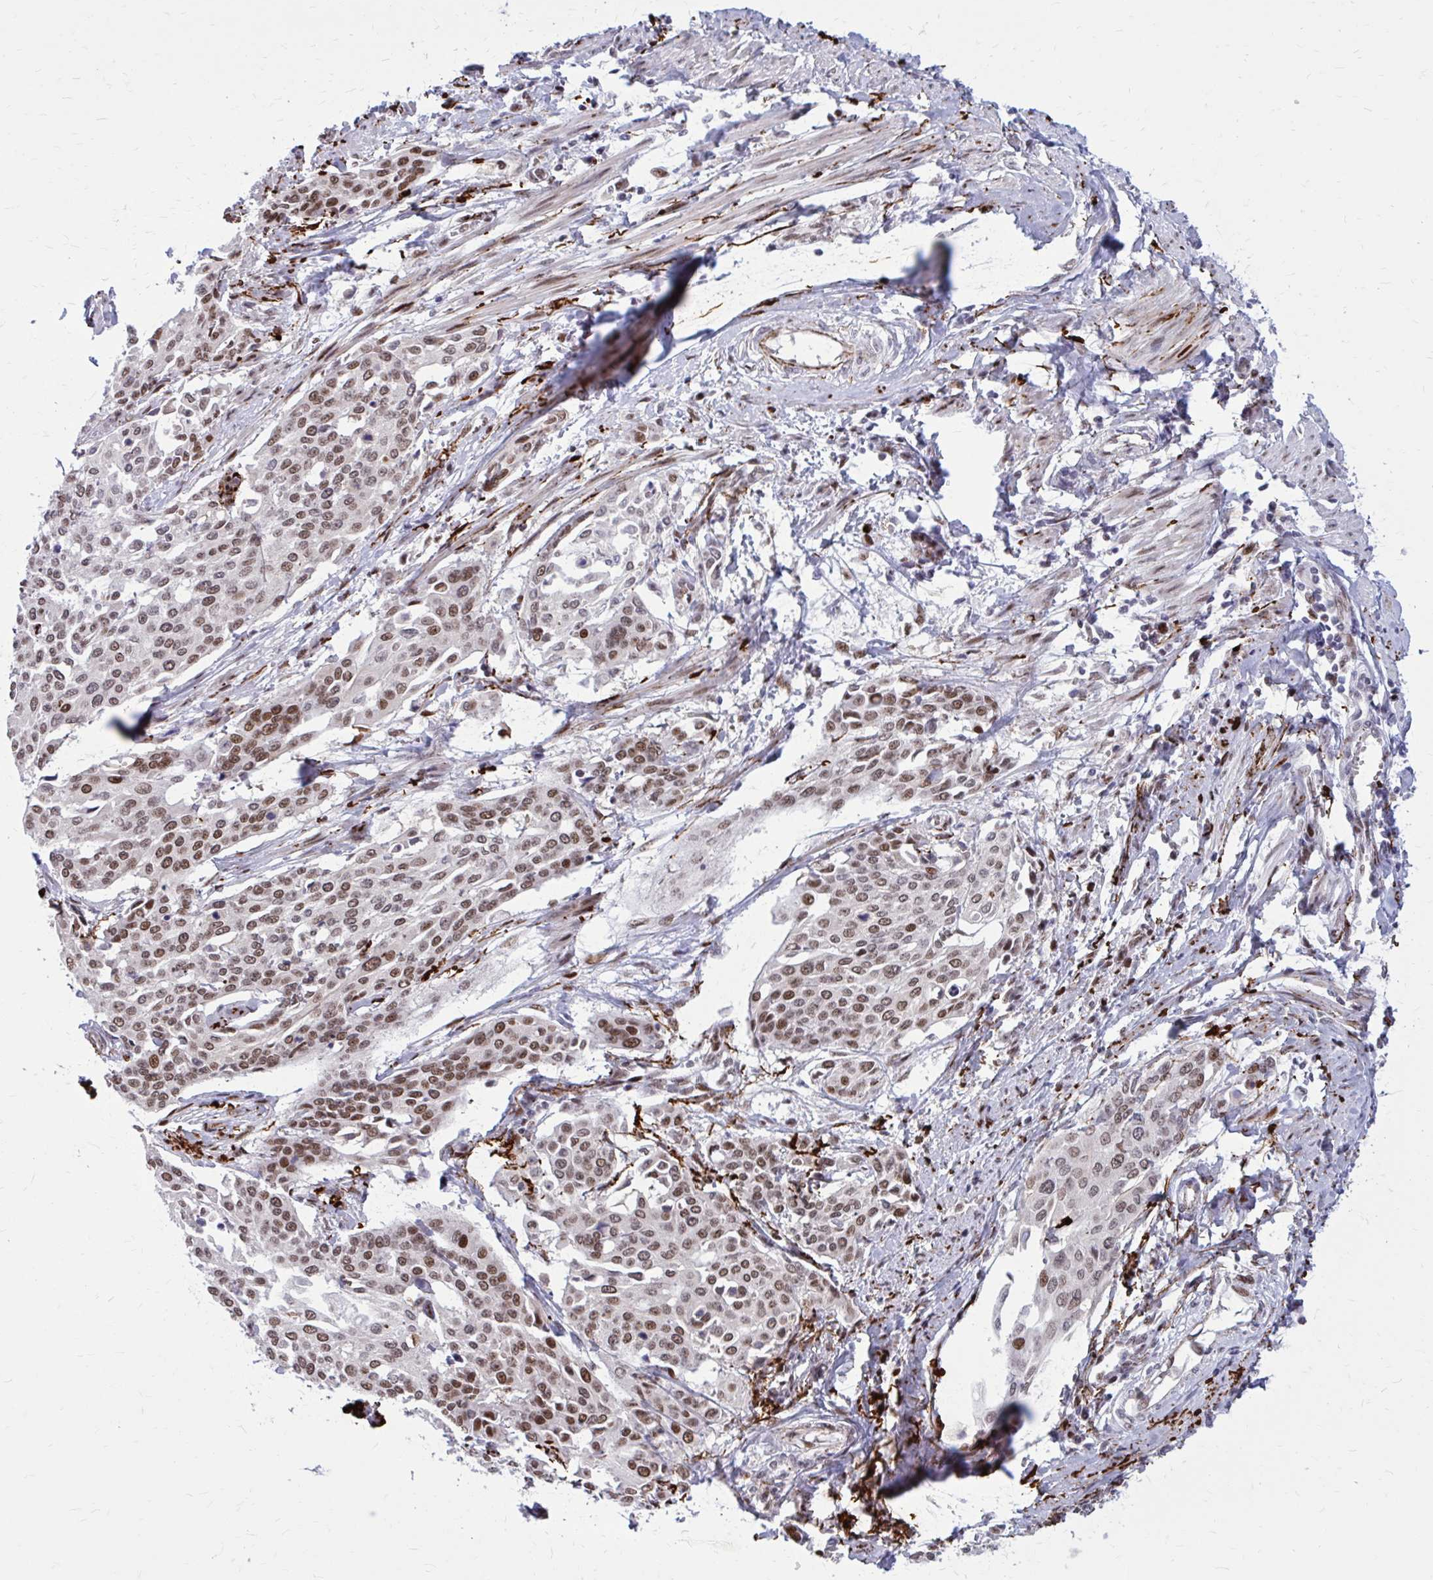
{"staining": {"intensity": "moderate", "quantity": ">75%", "location": "nuclear"}, "tissue": "cervical cancer", "cell_type": "Tumor cells", "image_type": "cancer", "snomed": [{"axis": "morphology", "description": "Squamous cell carcinoma, NOS"}, {"axis": "topography", "description": "Cervix"}], "caption": "Moderate nuclear positivity for a protein is present in about >75% of tumor cells of cervical cancer using immunohistochemistry (IHC).", "gene": "PSME4", "patient": {"sex": "female", "age": 44}}